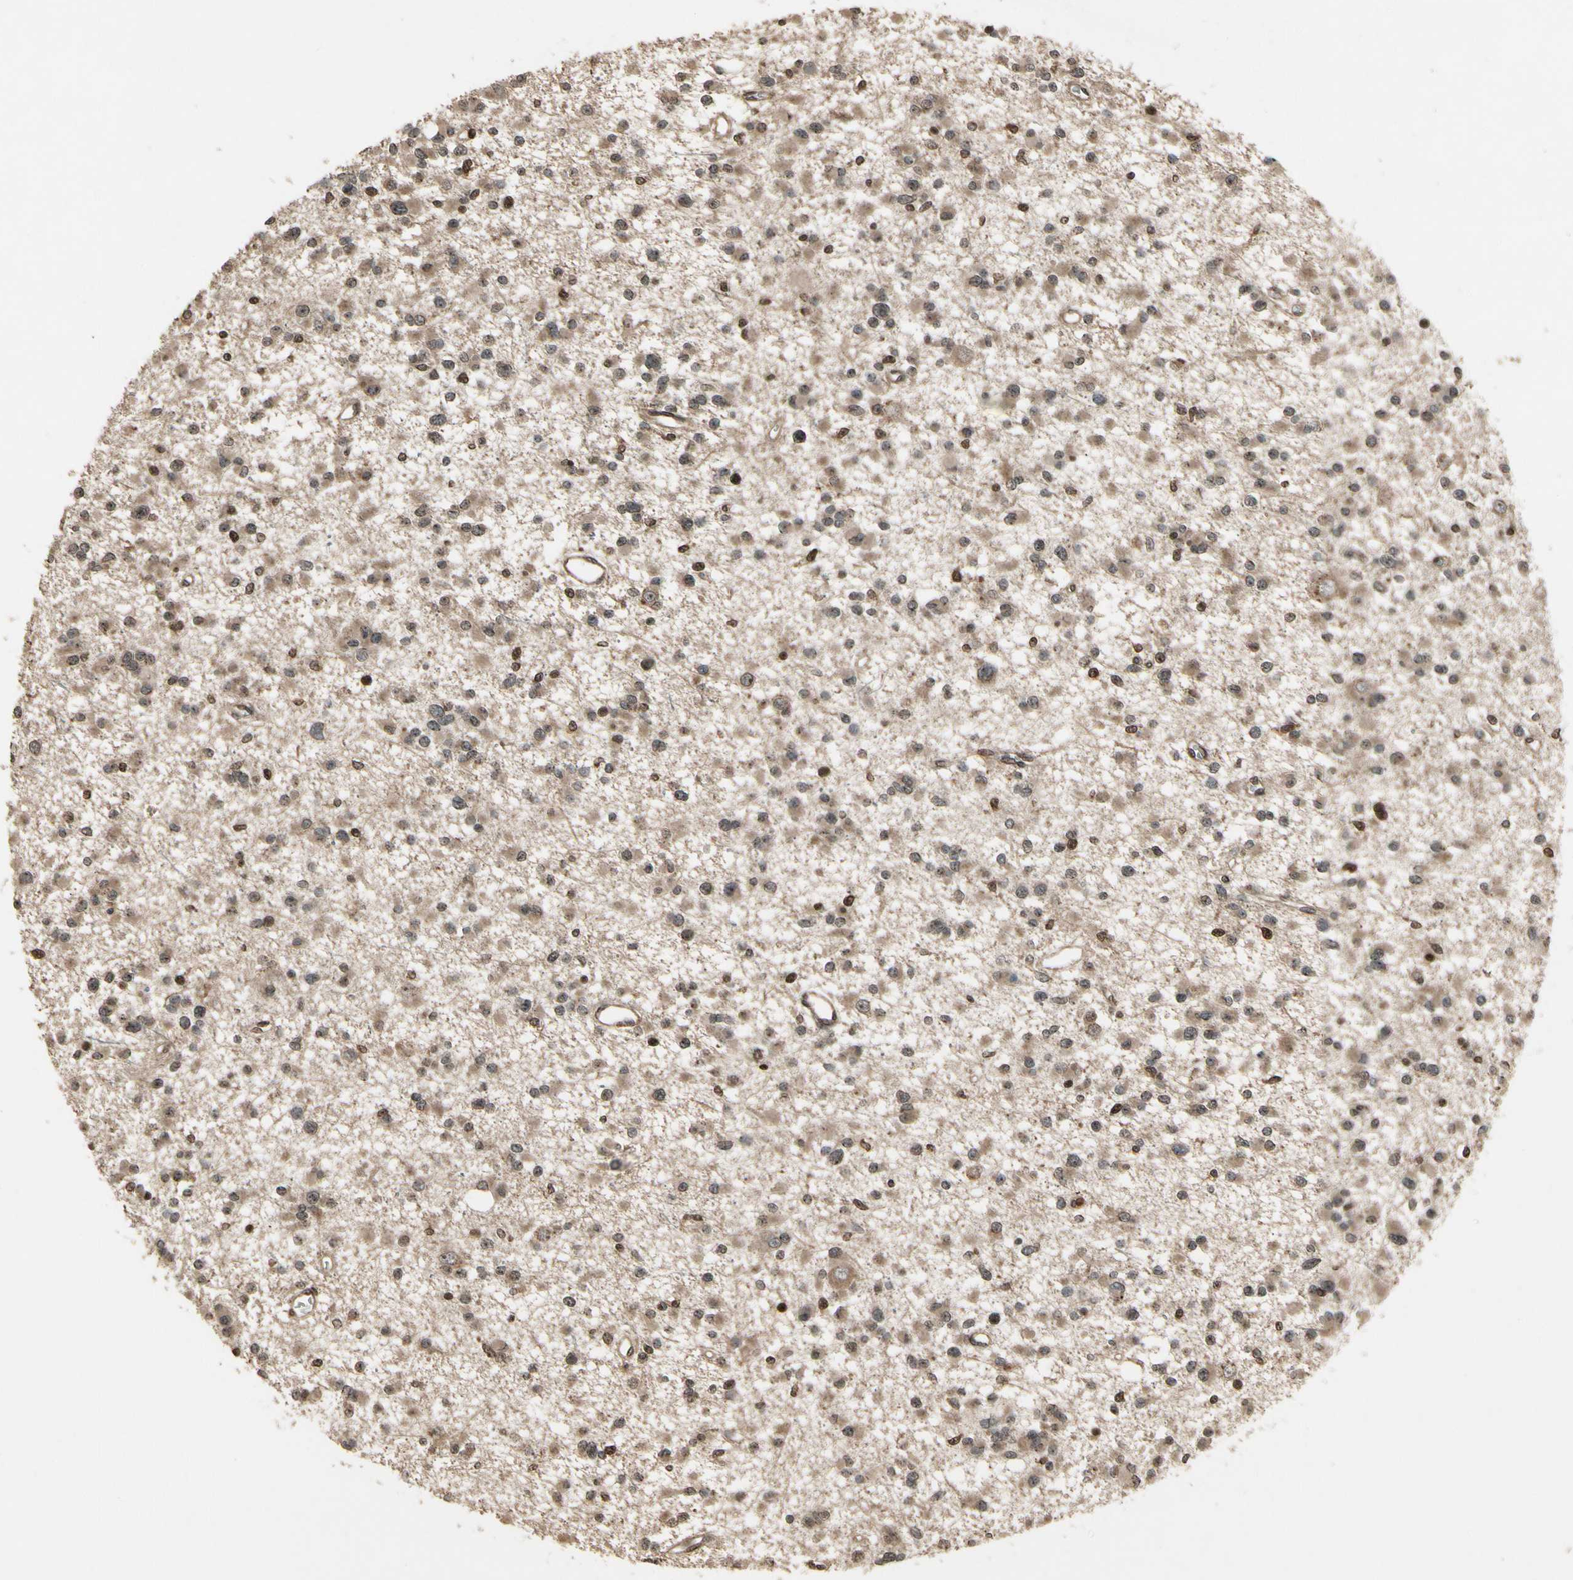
{"staining": {"intensity": "moderate", "quantity": "25%-75%", "location": "cytoplasmic/membranous,nuclear"}, "tissue": "glioma", "cell_type": "Tumor cells", "image_type": "cancer", "snomed": [{"axis": "morphology", "description": "Glioma, malignant, Low grade"}, {"axis": "topography", "description": "Brain"}], "caption": "Immunohistochemical staining of malignant low-grade glioma shows medium levels of moderate cytoplasmic/membranous and nuclear protein staining in about 25%-75% of tumor cells. (IHC, brightfield microscopy, high magnification).", "gene": "GLRX", "patient": {"sex": "female", "age": 22}}